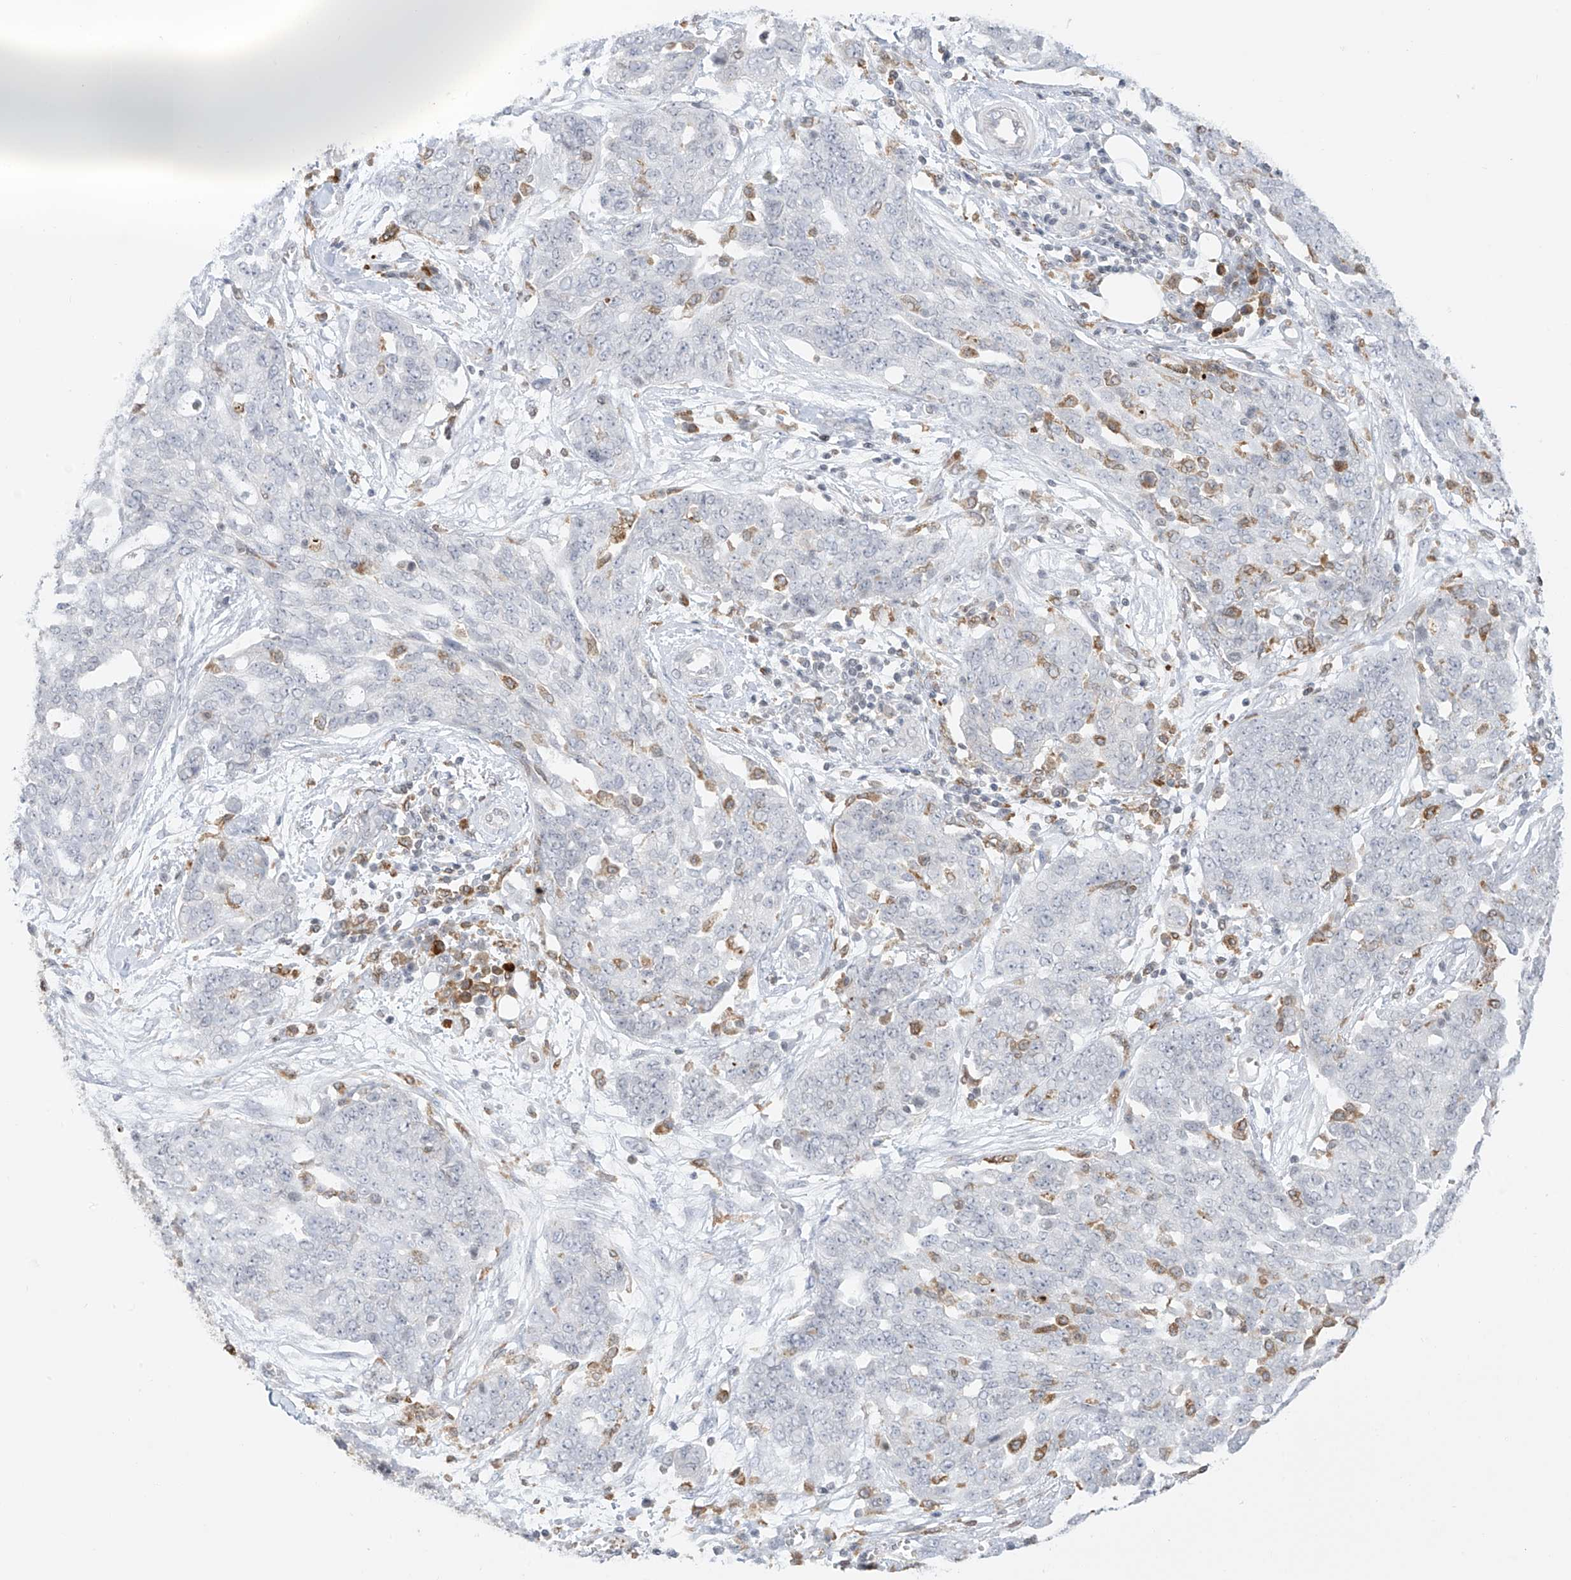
{"staining": {"intensity": "negative", "quantity": "none", "location": "none"}, "tissue": "ovarian cancer", "cell_type": "Tumor cells", "image_type": "cancer", "snomed": [{"axis": "morphology", "description": "Cystadenocarcinoma, serous, NOS"}, {"axis": "topography", "description": "Soft tissue"}, {"axis": "topography", "description": "Ovary"}], "caption": "Image shows no significant protein expression in tumor cells of ovarian cancer (serous cystadenocarcinoma).", "gene": "TBXAS1", "patient": {"sex": "female", "age": 57}}